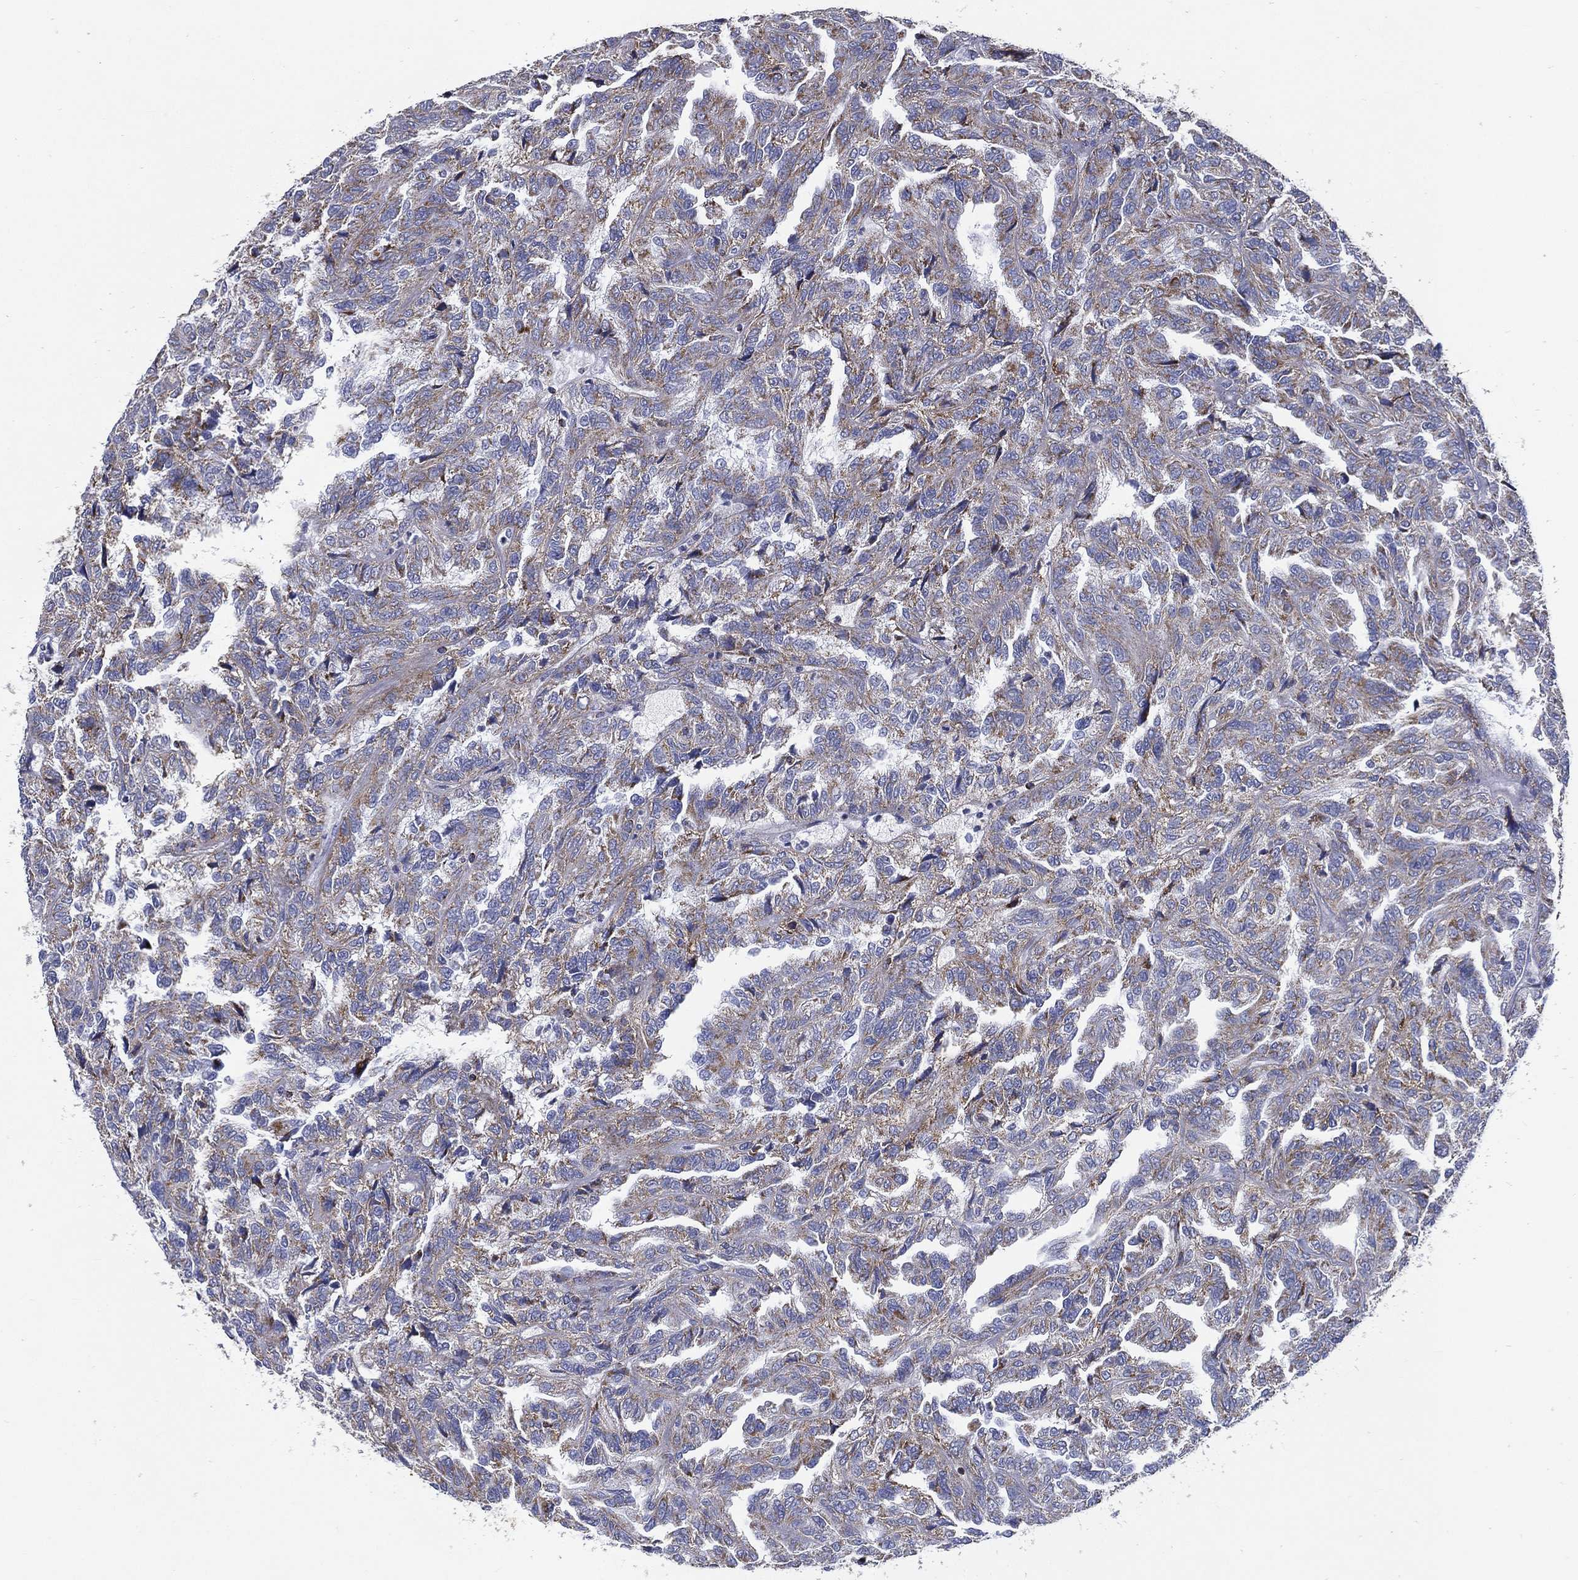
{"staining": {"intensity": "weak", "quantity": "25%-75%", "location": "cytoplasmic/membranous"}, "tissue": "renal cancer", "cell_type": "Tumor cells", "image_type": "cancer", "snomed": [{"axis": "morphology", "description": "Adenocarcinoma, NOS"}, {"axis": "topography", "description": "Kidney"}], "caption": "Renal adenocarcinoma stained for a protein exhibits weak cytoplasmic/membranous positivity in tumor cells.", "gene": "SFXN1", "patient": {"sex": "male", "age": 79}}